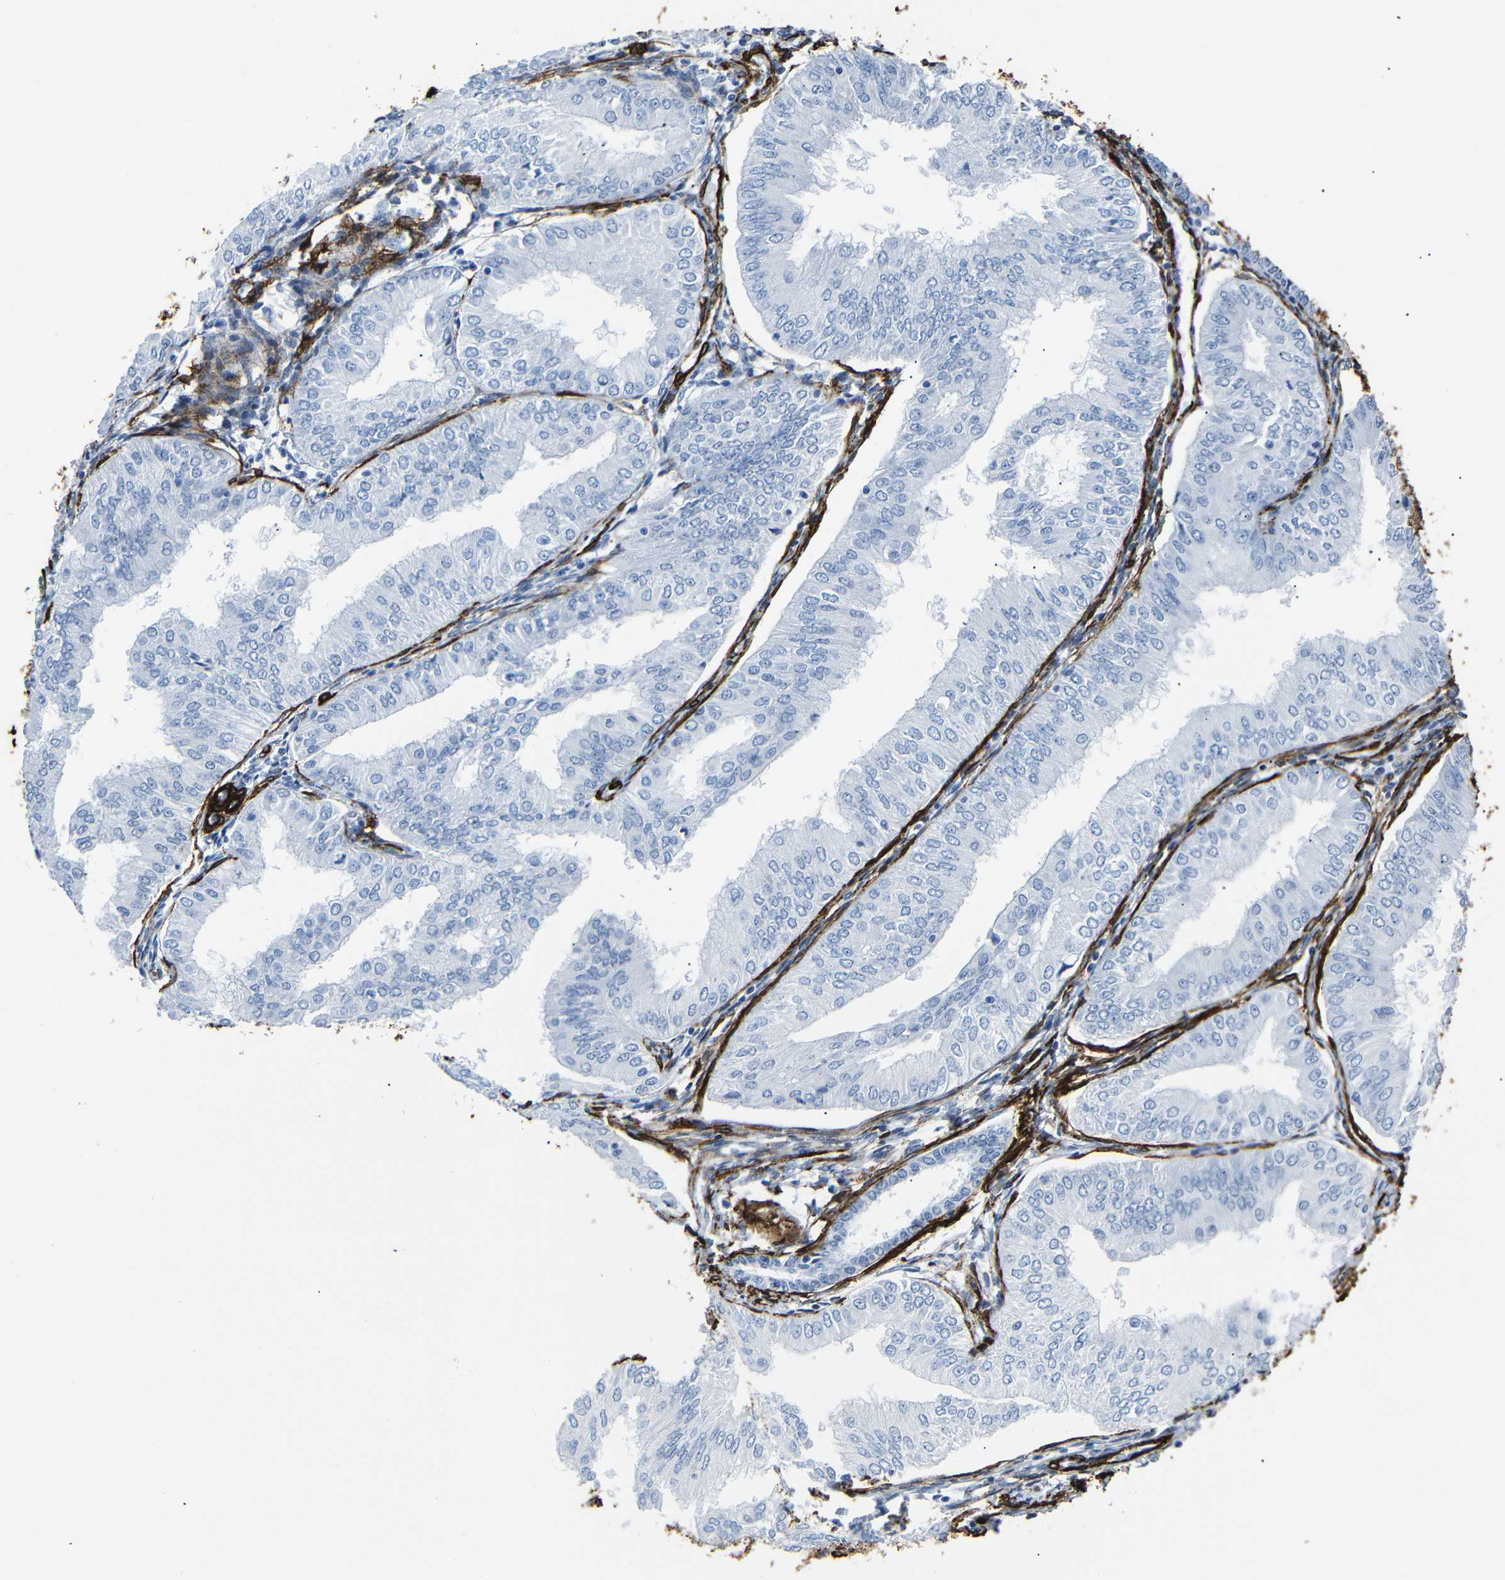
{"staining": {"intensity": "negative", "quantity": "none", "location": "none"}, "tissue": "endometrial cancer", "cell_type": "Tumor cells", "image_type": "cancer", "snomed": [{"axis": "morphology", "description": "Adenocarcinoma, NOS"}, {"axis": "topography", "description": "Endometrium"}], "caption": "High magnification brightfield microscopy of adenocarcinoma (endometrial) stained with DAB (brown) and counterstained with hematoxylin (blue): tumor cells show no significant staining. Nuclei are stained in blue.", "gene": "ACTA2", "patient": {"sex": "female", "age": 53}}